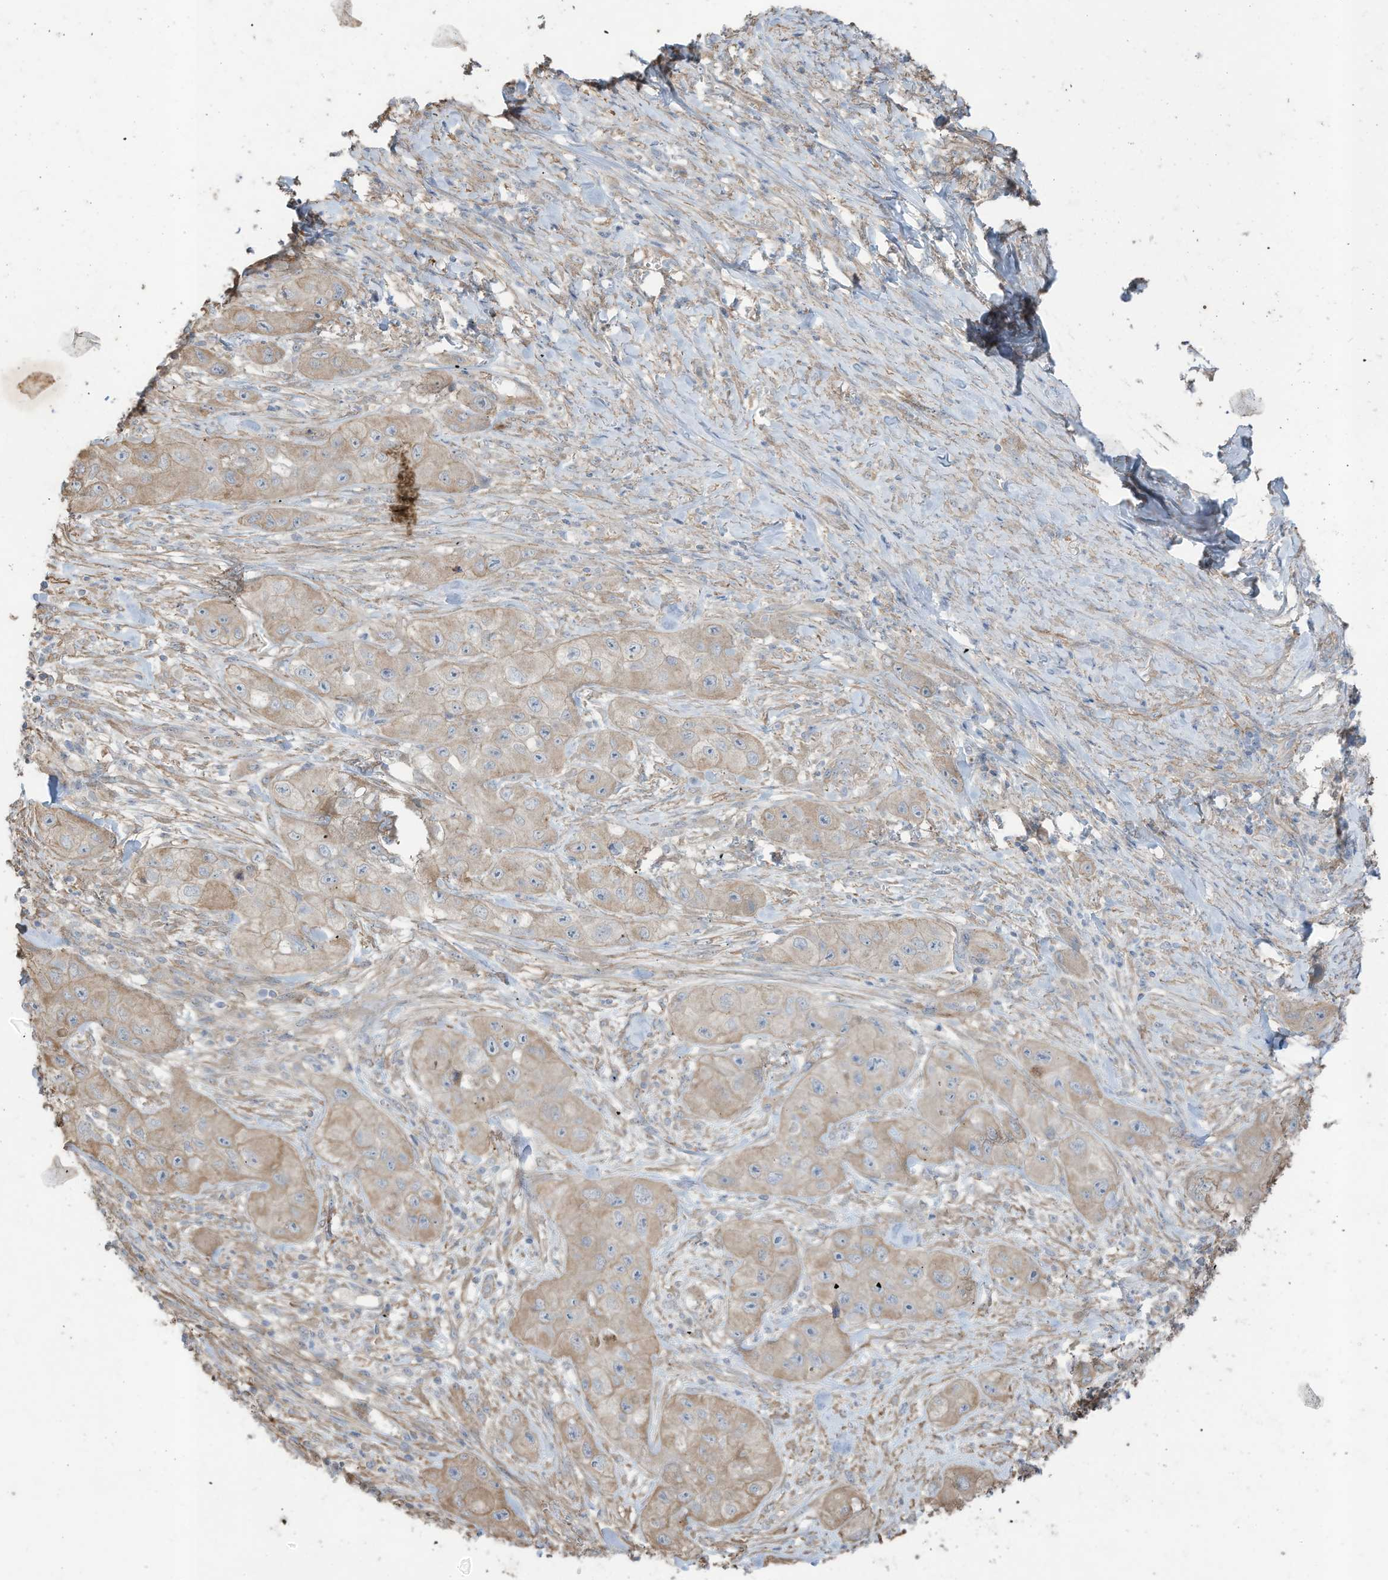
{"staining": {"intensity": "weak", "quantity": ">75%", "location": "cytoplasmic/membranous"}, "tissue": "skin cancer", "cell_type": "Tumor cells", "image_type": "cancer", "snomed": [{"axis": "morphology", "description": "Squamous cell carcinoma, NOS"}, {"axis": "topography", "description": "Skin"}, {"axis": "topography", "description": "Subcutis"}], "caption": "The micrograph reveals staining of skin squamous cell carcinoma, revealing weak cytoplasmic/membranous protein staining (brown color) within tumor cells. The staining is performed using DAB (3,3'-diaminobenzidine) brown chromogen to label protein expression. The nuclei are counter-stained blue using hematoxylin.", "gene": "SLC17A7", "patient": {"sex": "male", "age": 73}}